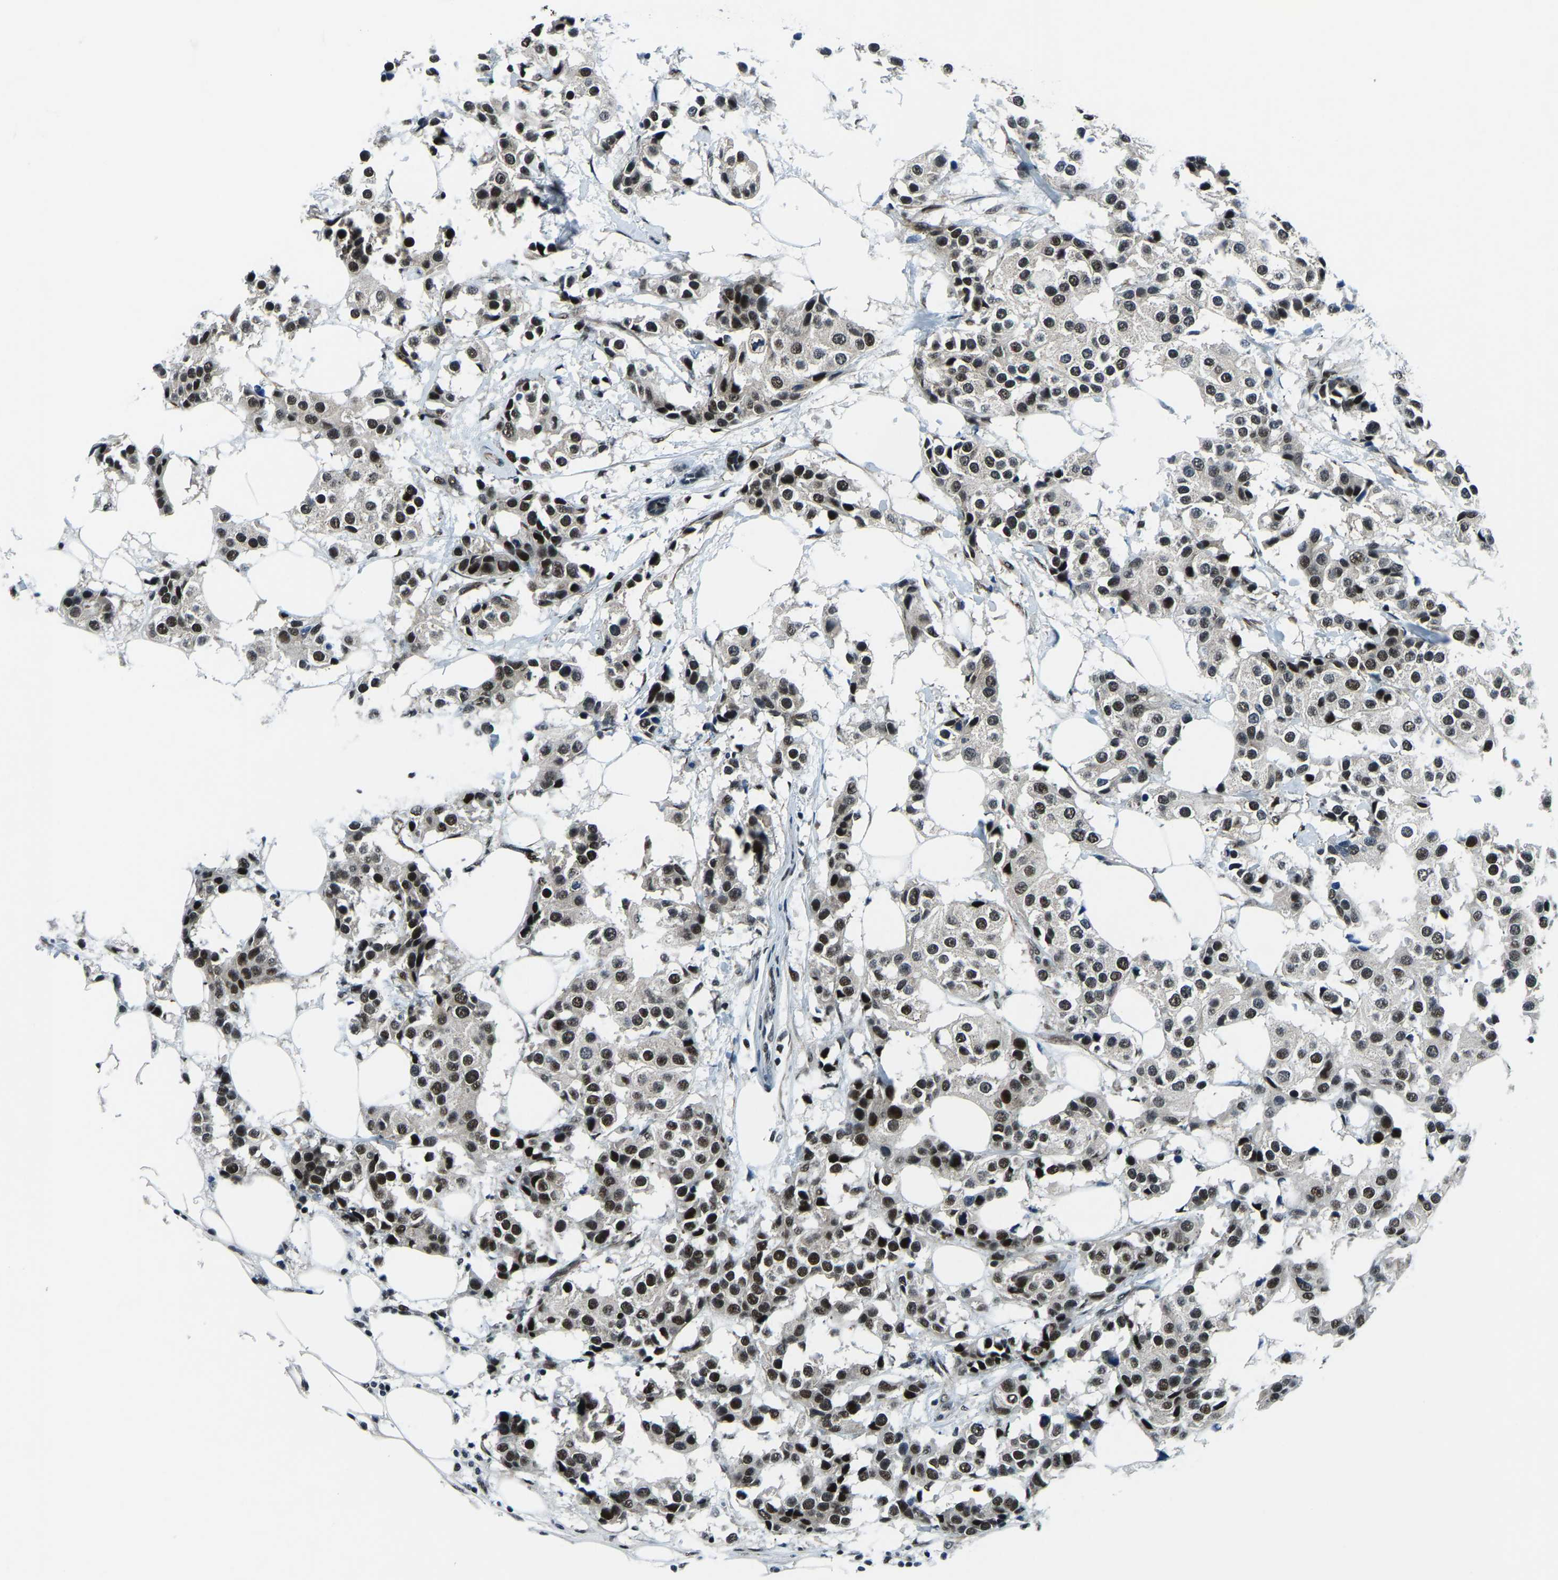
{"staining": {"intensity": "strong", "quantity": ">75%", "location": "nuclear"}, "tissue": "breast cancer", "cell_type": "Tumor cells", "image_type": "cancer", "snomed": [{"axis": "morphology", "description": "Normal tissue, NOS"}, {"axis": "morphology", "description": "Duct carcinoma"}, {"axis": "topography", "description": "Breast"}], "caption": "Immunohistochemical staining of human breast cancer displays strong nuclear protein expression in approximately >75% of tumor cells.", "gene": "PRCC", "patient": {"sex": "female", "age": 39}}